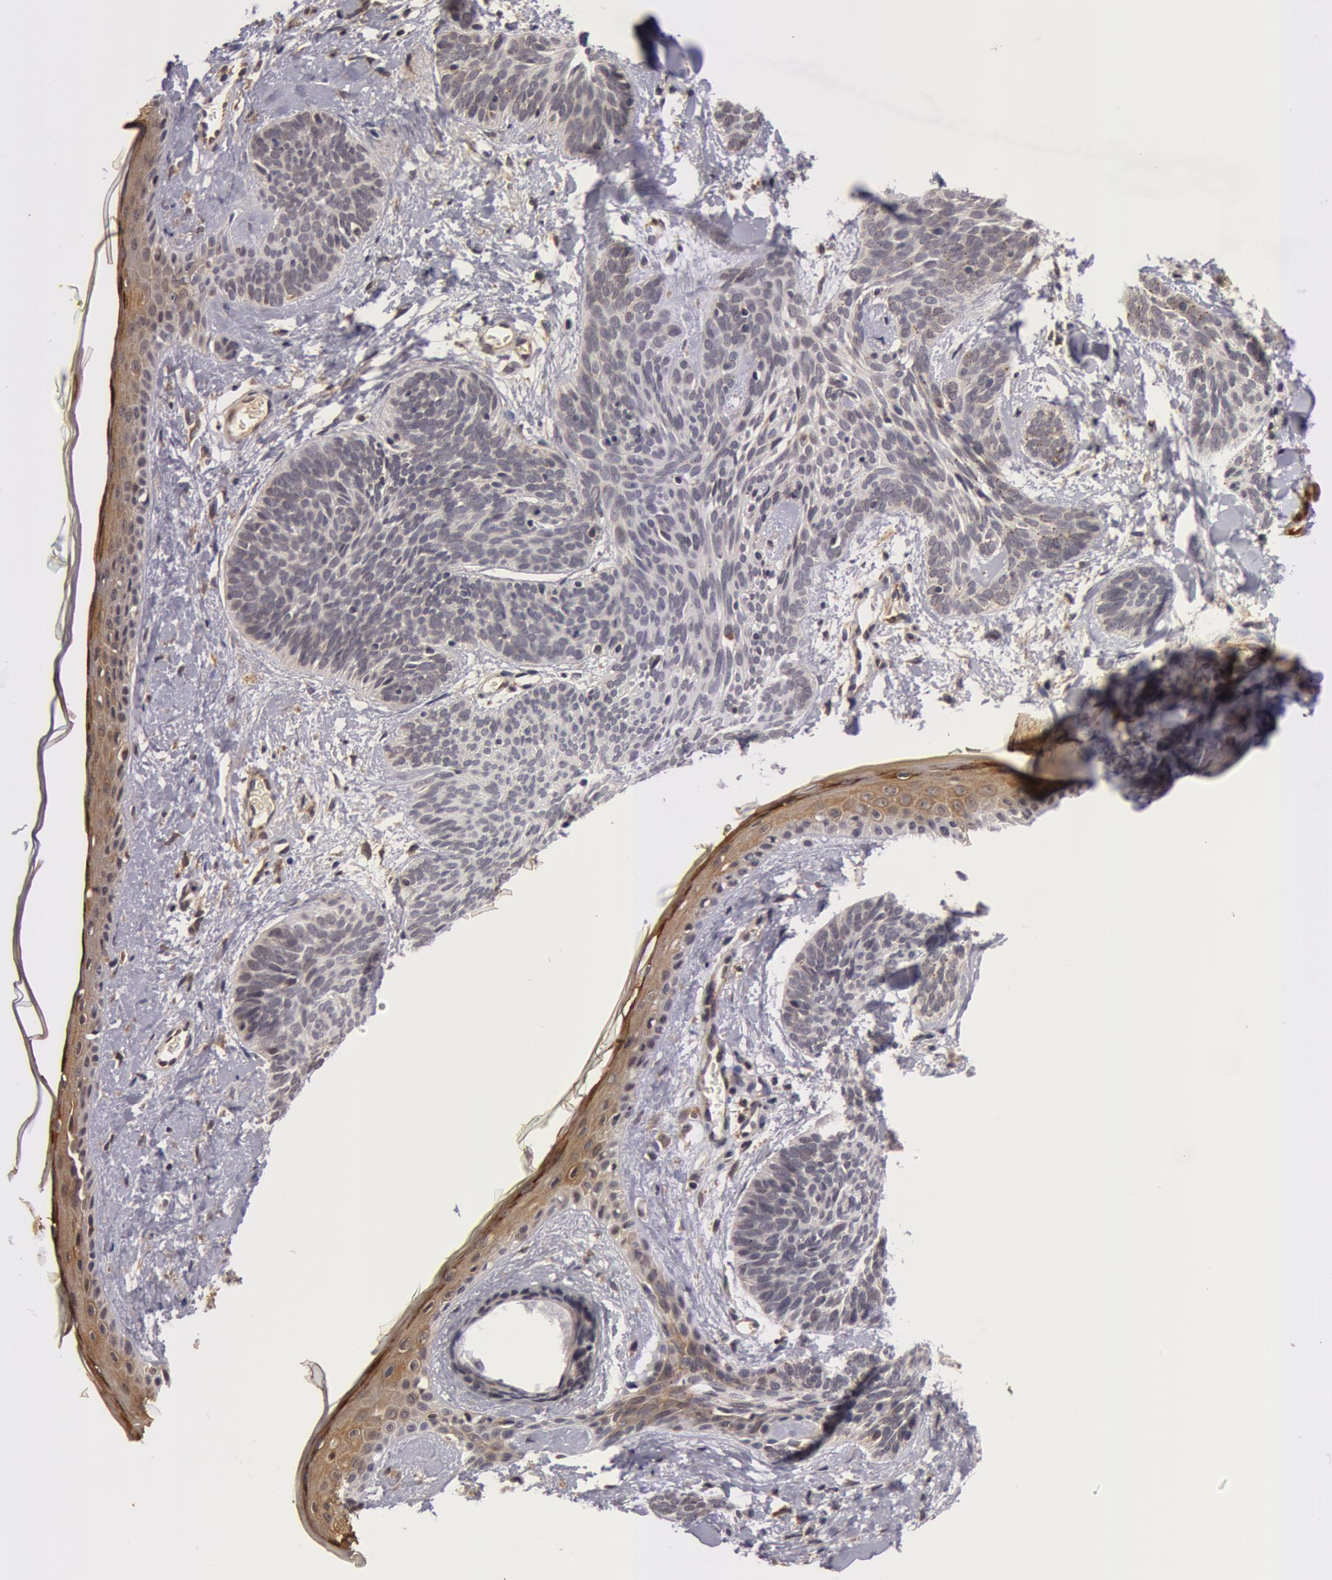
{"staining": {"intensity": "negative", "quantity": "none", "location": "none"}, "tissue": "skin cancer", "cell_type": "Tumor cells", "image_type": "cancer", "snomed": [{"axis": "morphology", "description": "Basal cell carcinoma"}, {"axis": "topography", "description": "Skin"}], "caption": "A photomicrograph of basal cell carcinoma (skin) stained for a protein exhibits no brown staining in tumor cells.", "gene": "SYTL4", "patient": {"sex": "female", "age": 81}}